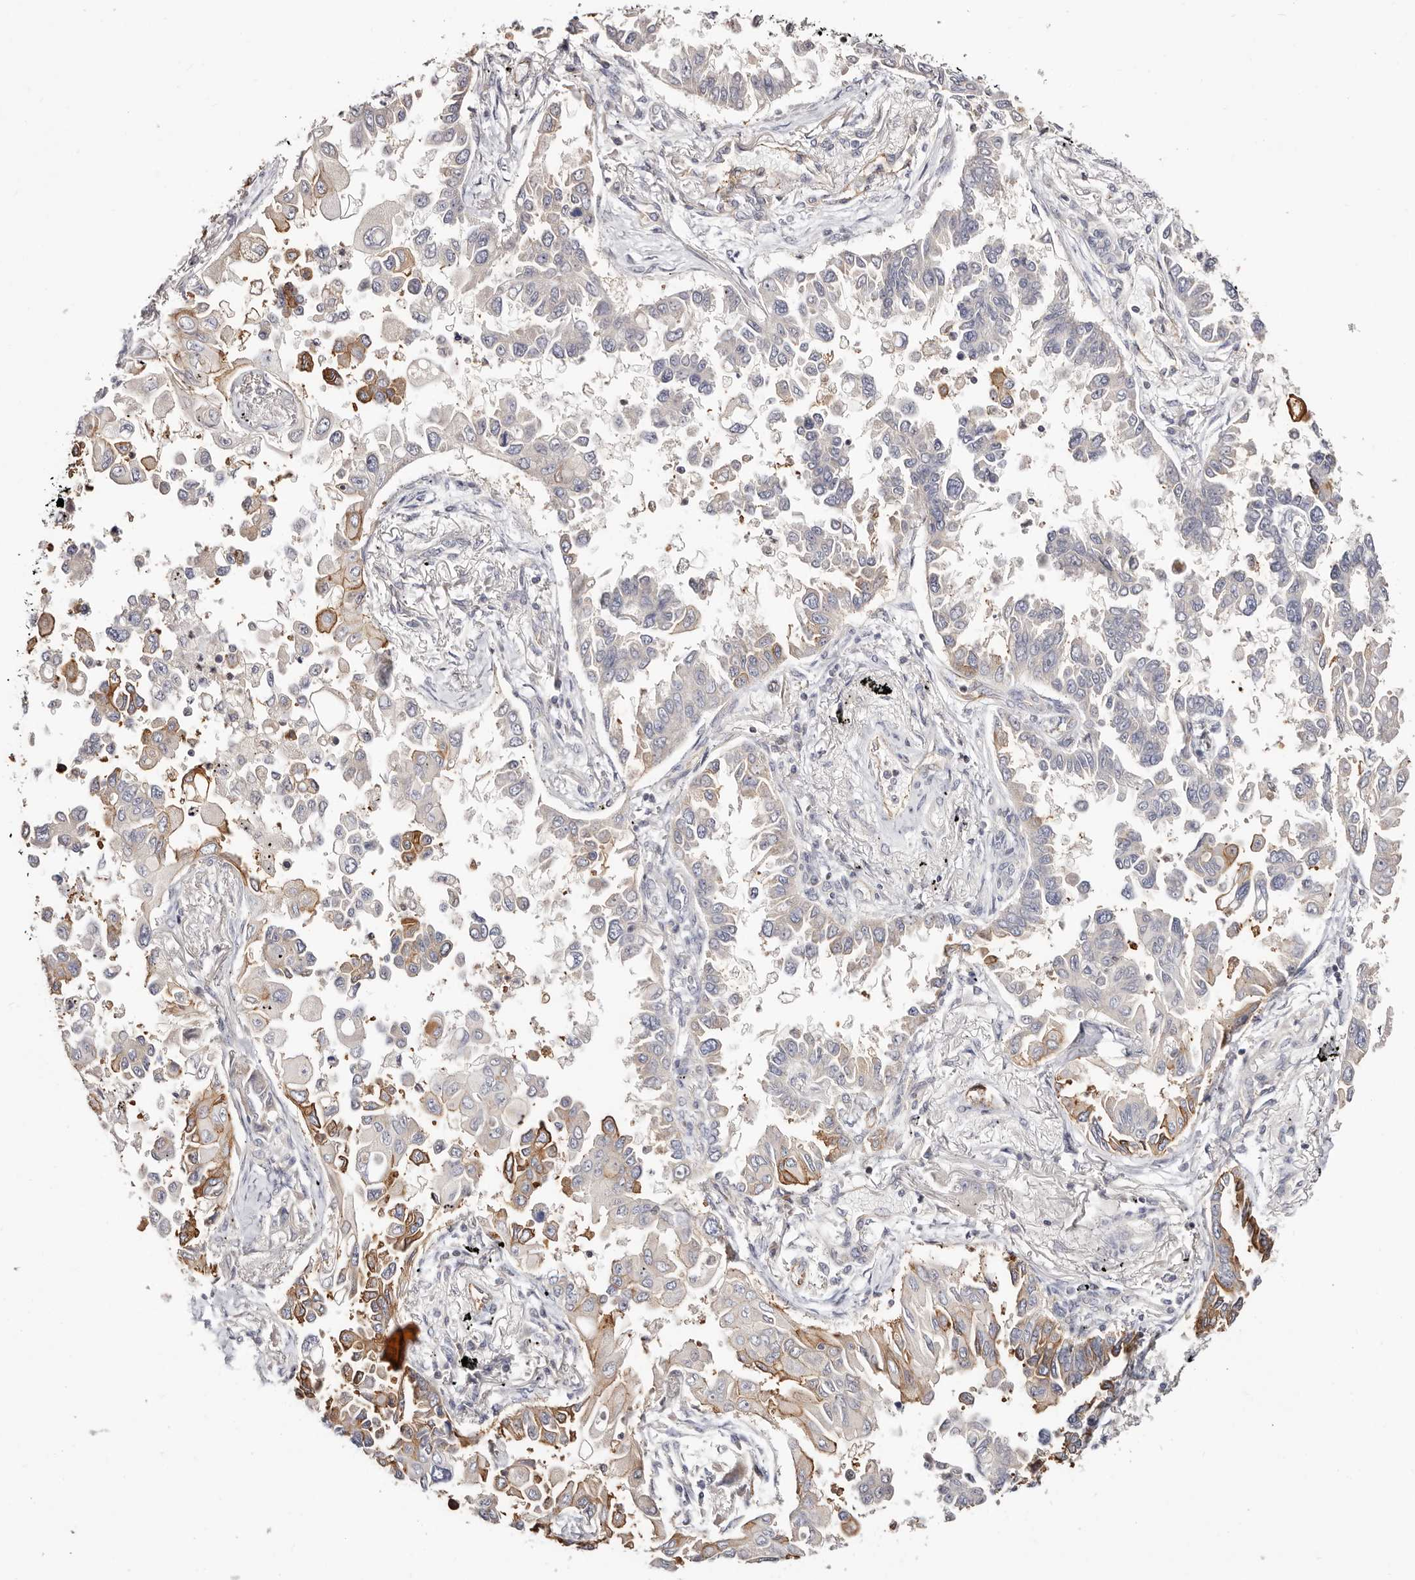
{"staining": {"intensity": "strong", "quantity": "<25%", "location": "cytoplasmic/membranous"}, "tissue": "lung cancer", "cell_type": "Tumor cells", "image_type": "cancer", "snomed": [{"axis": "morphology", "description": "Adenocarcinoma, NOS"}, {"axis": "topography", "description": "Lung"}], "caption": "The histopathology image shows a brown stain indicating the presence of a protein in the cytoplasmic/membranous of tumor cells in lung adenocarcinoma. The staining was performed using DAB, with brown indicating positive protein expression. Nuclei are stained blue with hematoxylin.", "gene": "STAT5A", "patient": {"sex": "female", "age": 67}}